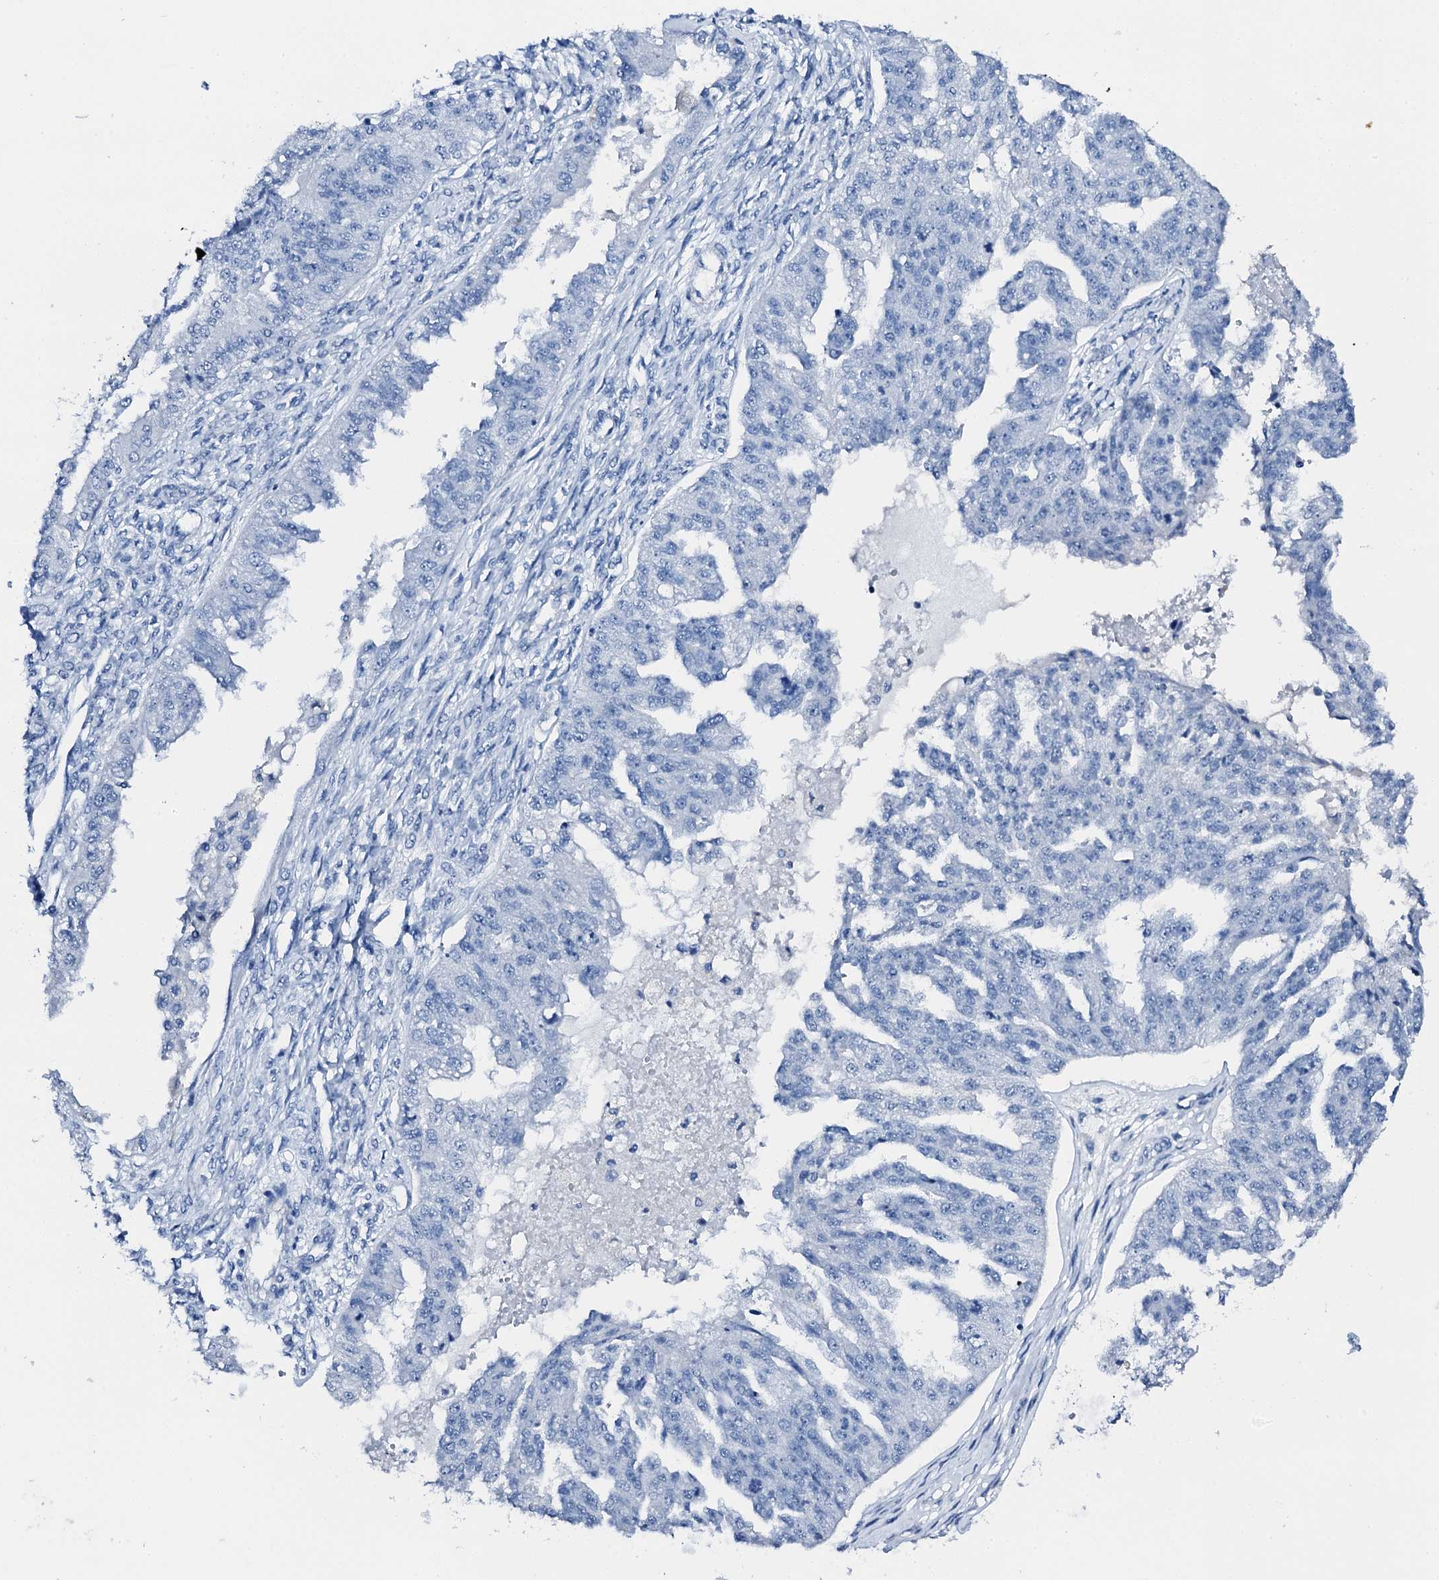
{"staining": {"intensity": "negative", "quantity": "none", "location": "none"}, "tissue": "ovarian cancer", "cell_type": "Tumor cells", "image_type": "cancer", "snomed": [{"axis": "morphology", "description": "Cystadenocarcinoma, serous, NOS"}, {"axis": "topography", "description": "Ovary"}], "caption": "This photomicrograph is of ovarian serous cystadenocarcinoma stained with immunohistochemistry to label a protein in brown with the nuclei are counter-stained blue. There is no expression in tumor cells.", "gene": "PTH", "patient": {"sex": "female", "age": 58}}